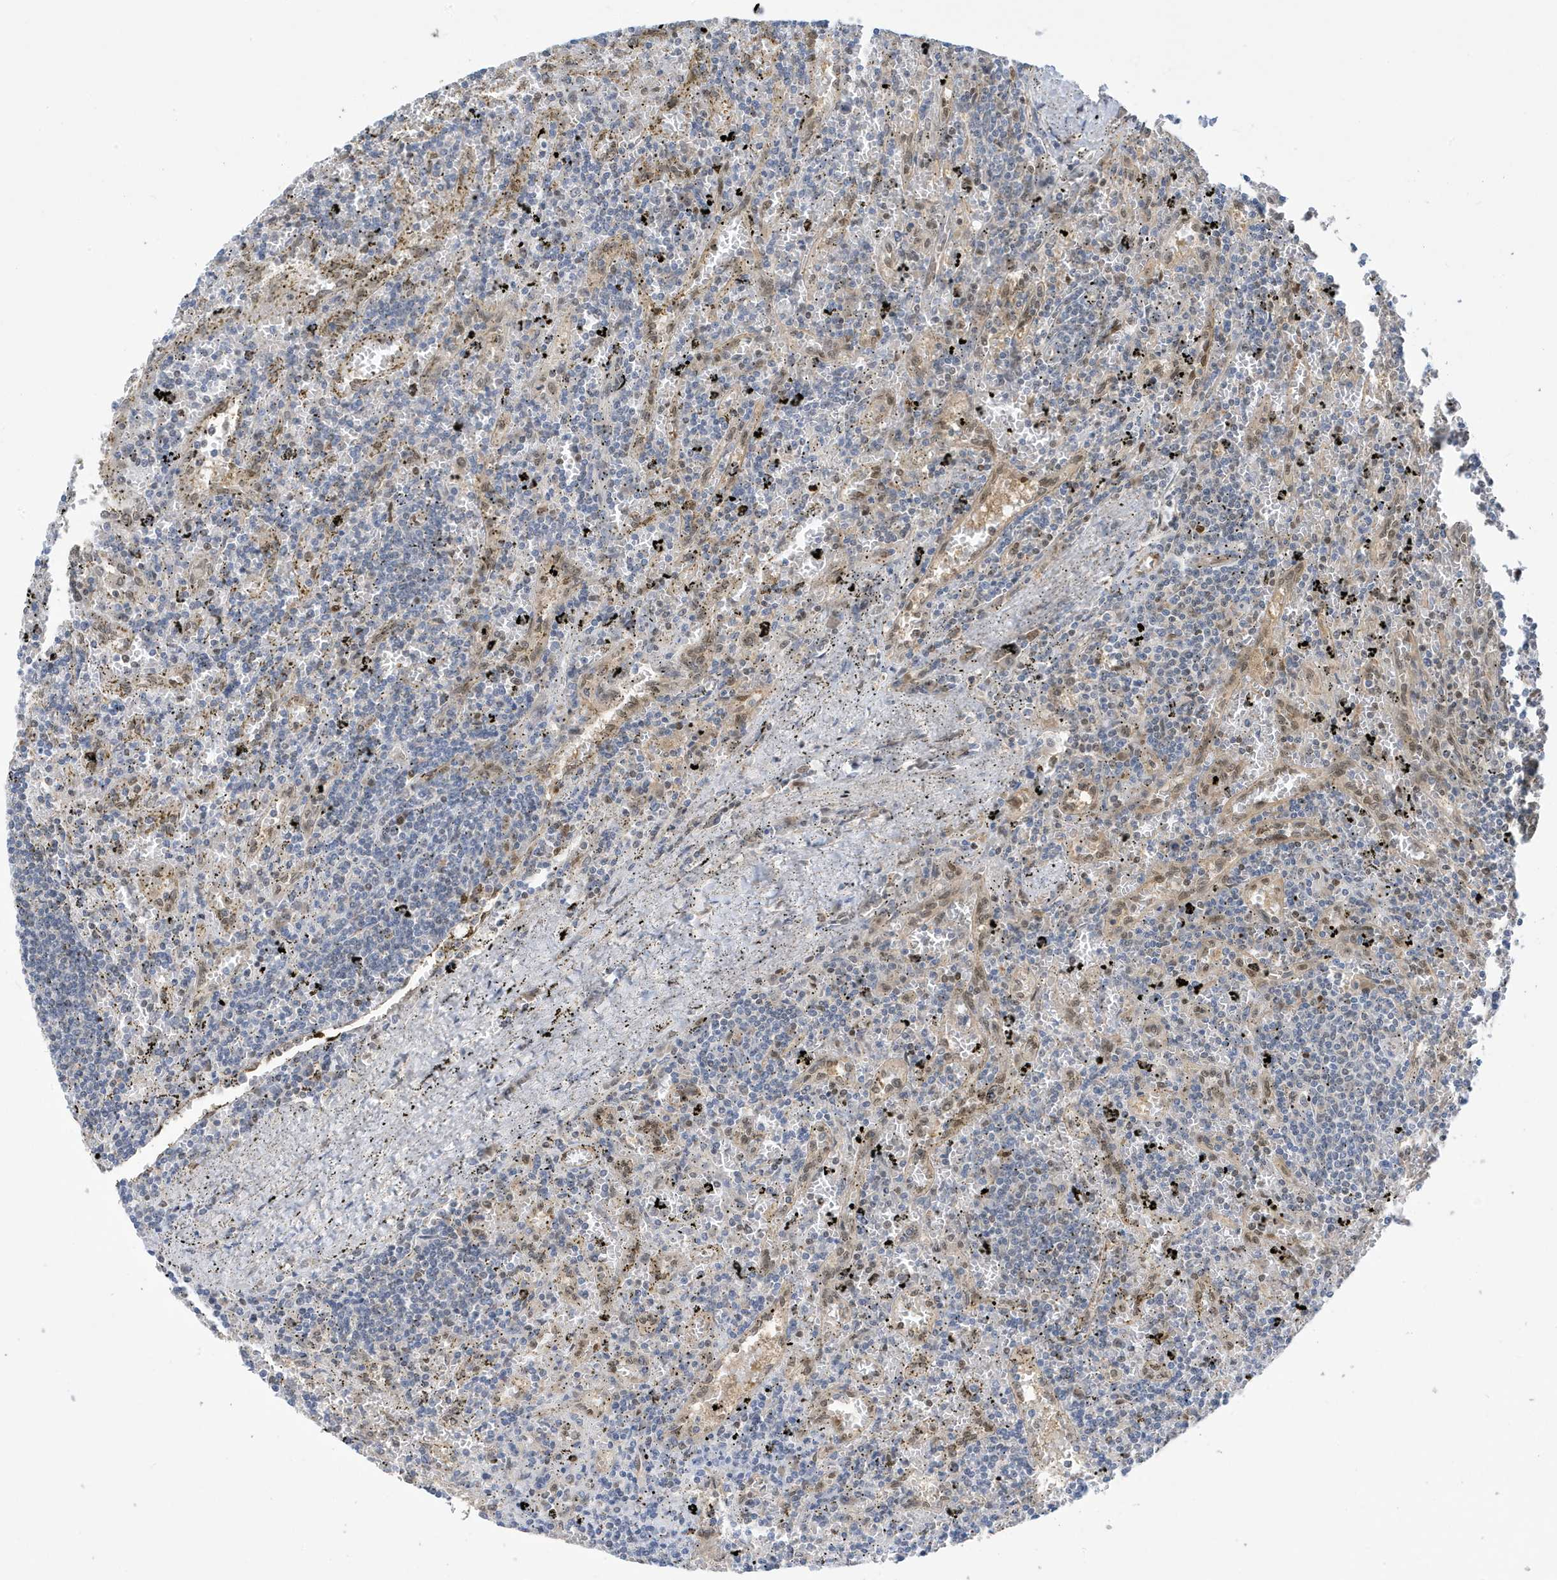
{"staining": {"intensity": "negative", "quantity": "none", "location": "none"}, "tissue": "lymphoma", "cell_type": "Tumor cells", "image_type": "cancer", "snomed": [{"axis": "morphology", "description": "Malignant lymphoma, non-Hodgkin's type, Low grade"}, {"axis": "topography", "description": "Spleen"}], "caption": "IHC histopathology image of human low-grade malignant lymphoma, non-Hodgkin's type stained for a protein (brown), which reveals no expression in tumor cells. The staining was performed using DAB to visualize the protein expression in brown, while the nuclei were stained in blue with hematoxylin (Magnification: 20x).", "gene": "NCOA7", "patient": {"sex": "male", "age": 76}}